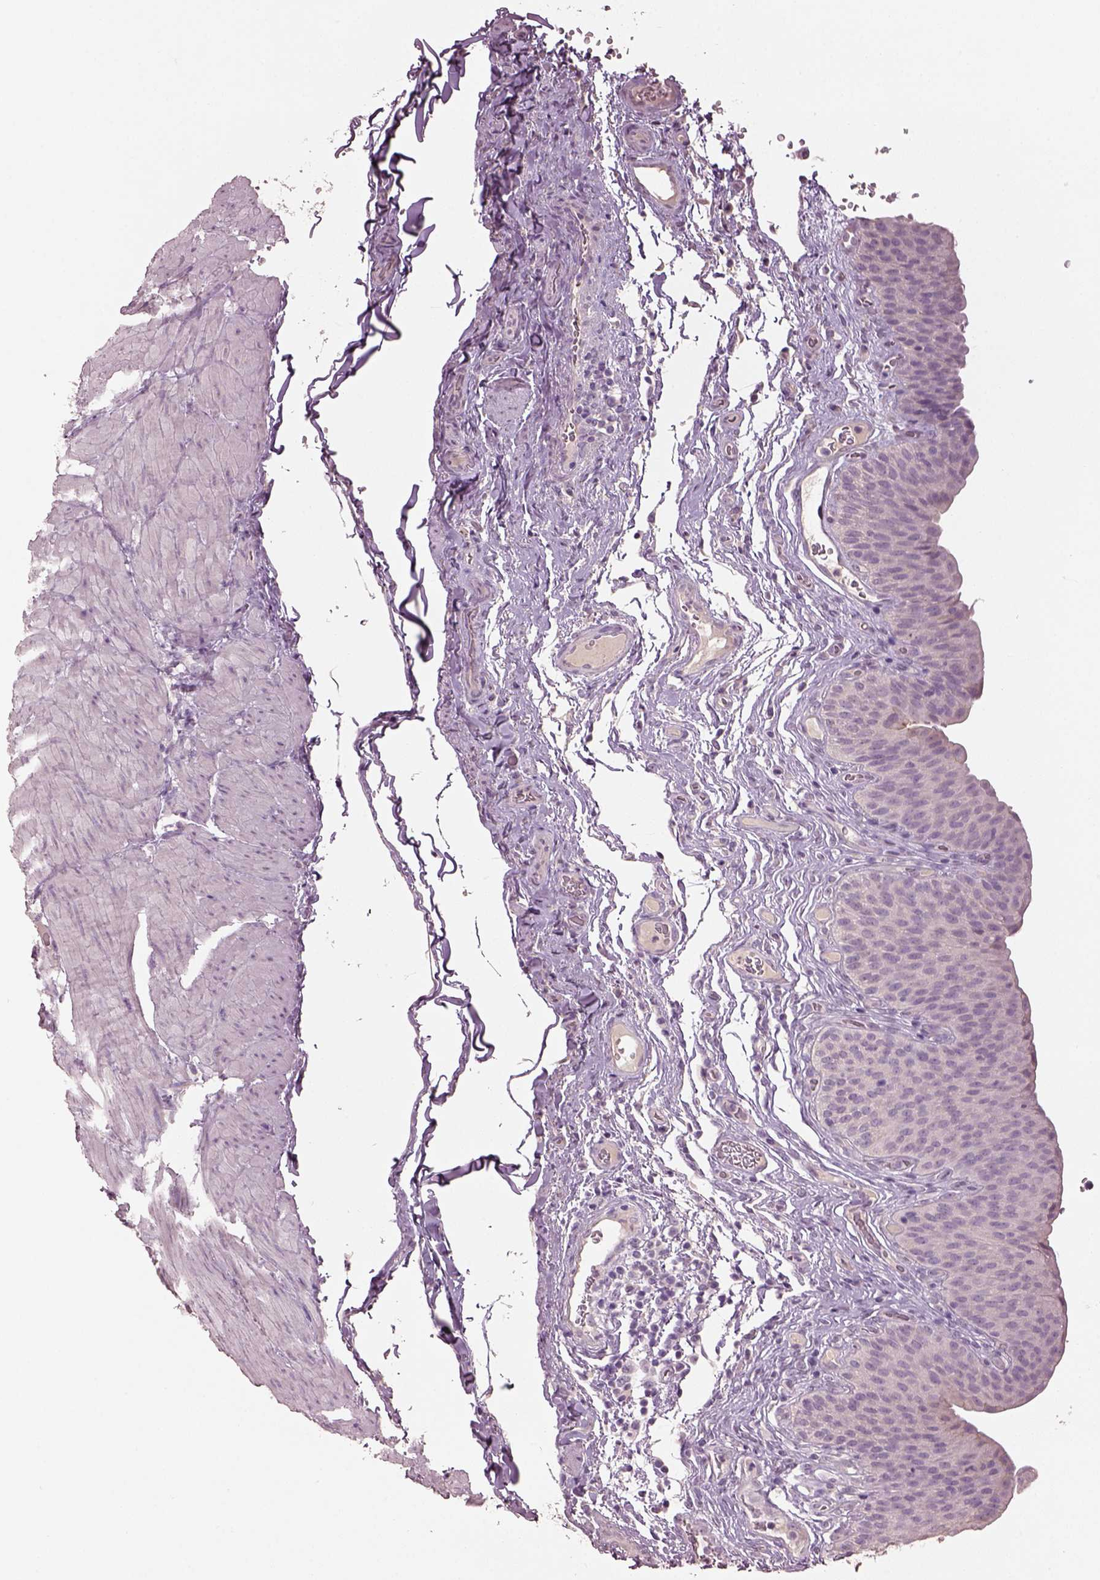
{"staining": {"intensity": "negative", "quantity": "none", "location": "none"}, "tissue": "urinary bladder", "cell_type": "Urothelial cells", "image_type": "normal", "snomed": [{"axis": "morphology", "description": "Normal tissue, NOS"}, {"axis": "topography", "description": "Urinary bladder"}], "caption": "An immunohistochemistry (IHC) micrograph of unremarkable urinary bladder is shown. There is no staining in urothelial cells of urinary bladder. Nuclei are stained in blue.", "gene": "KCNIP3", "patient": {"sex": "male", "age": 66}}